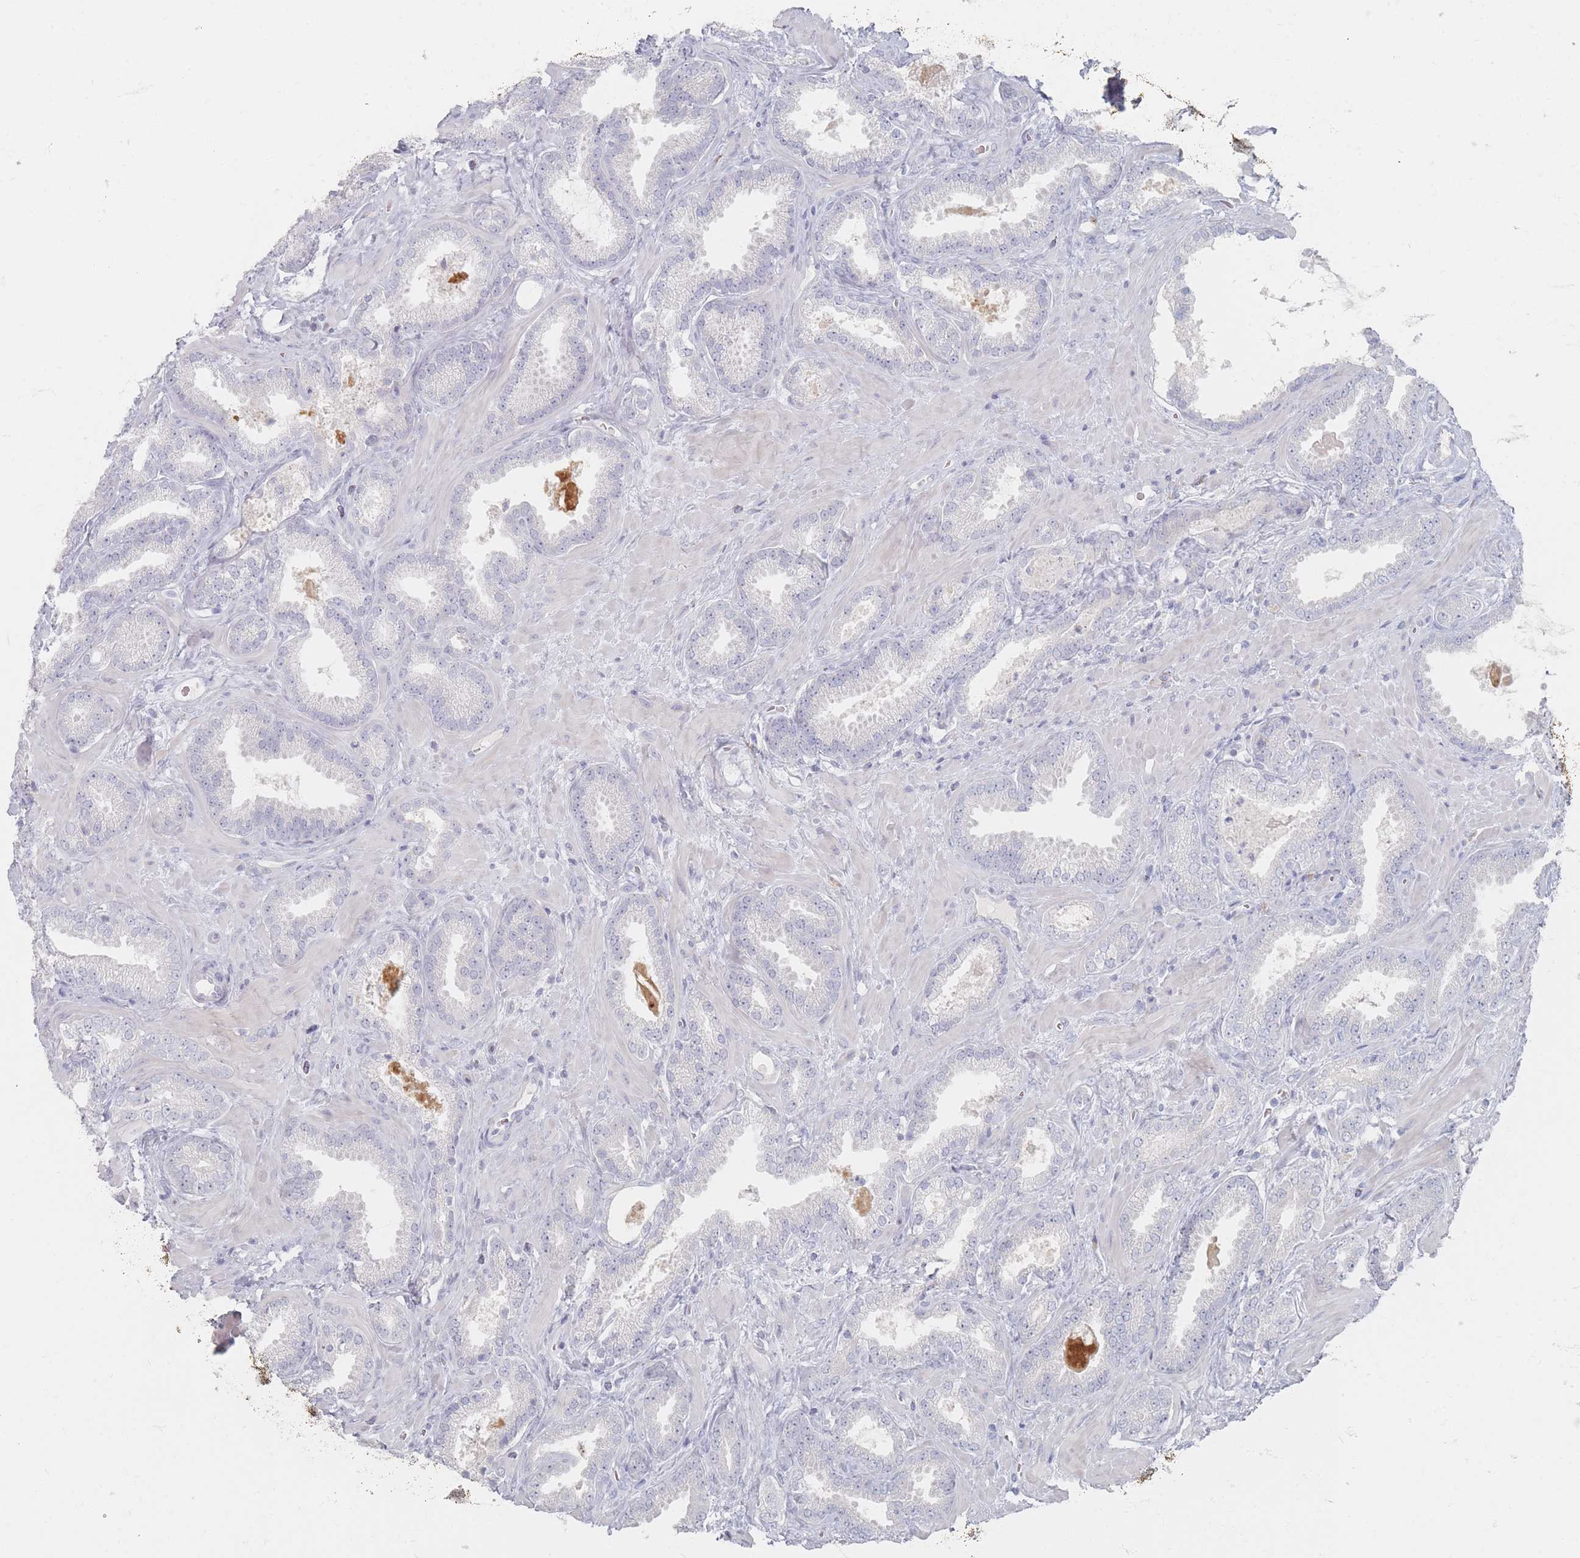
{"staining": {"intensity": "negative", "quantity": "none", "location": "none"}, "tissue": "prostate cancer", "cell_type": "Tumor cells", "image_type": "cancer", "snomed": [{"axis": "morphology", "description": "Adenocarcinoma, Low grade"}, {"axis": "topography", "description": "Prostate"}], "caption": "Prostate cancer (low-grade adenocarcinoma) stained for a protein using immunohistochemistry (IHC) exhibits no expression tumor cells.", "gene": "CD37", "patient": {"sex": "male", "age": 62}}